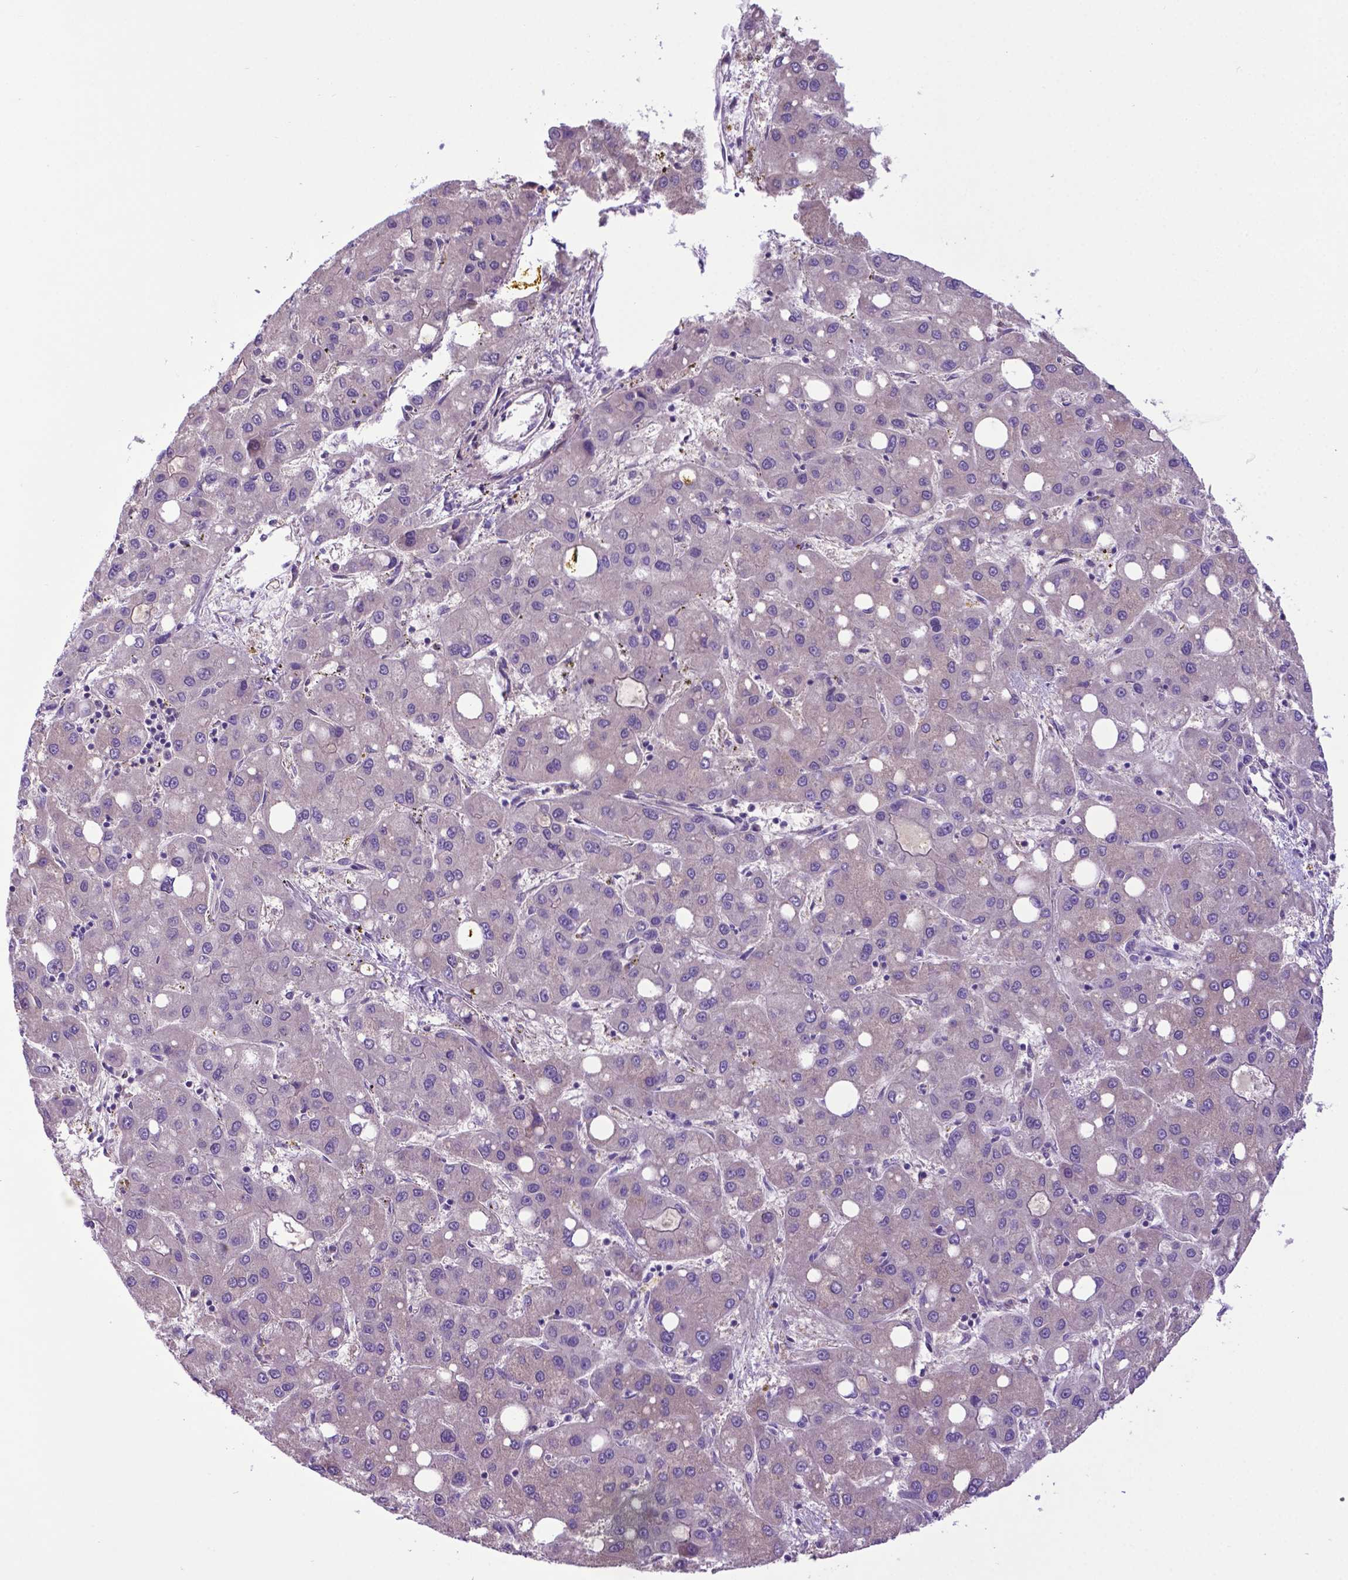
{"staining": {"intensity": "negative", "quantity": "none", "location": "none"}, "tissue": "liver cancer", "cell_type": "Tumor cells", "image_type": "cancer", "snomed": [{"axis": "morphology", "description": "Carcinoma, Hepatocellular, NOS"}, {"axis": "topography", "description": "Liver"}], "caption": "An immunohistochemistry (IHC) histopathology image of liver hepatocellular carcinoma is shown. There is no staining in tumor cells of liver hepatocellular carcinoma. (IHC, brightfield microscopy, high magnification).", "gene": "ADRA2B", "patient": {"sex": "male", "age": 73}}